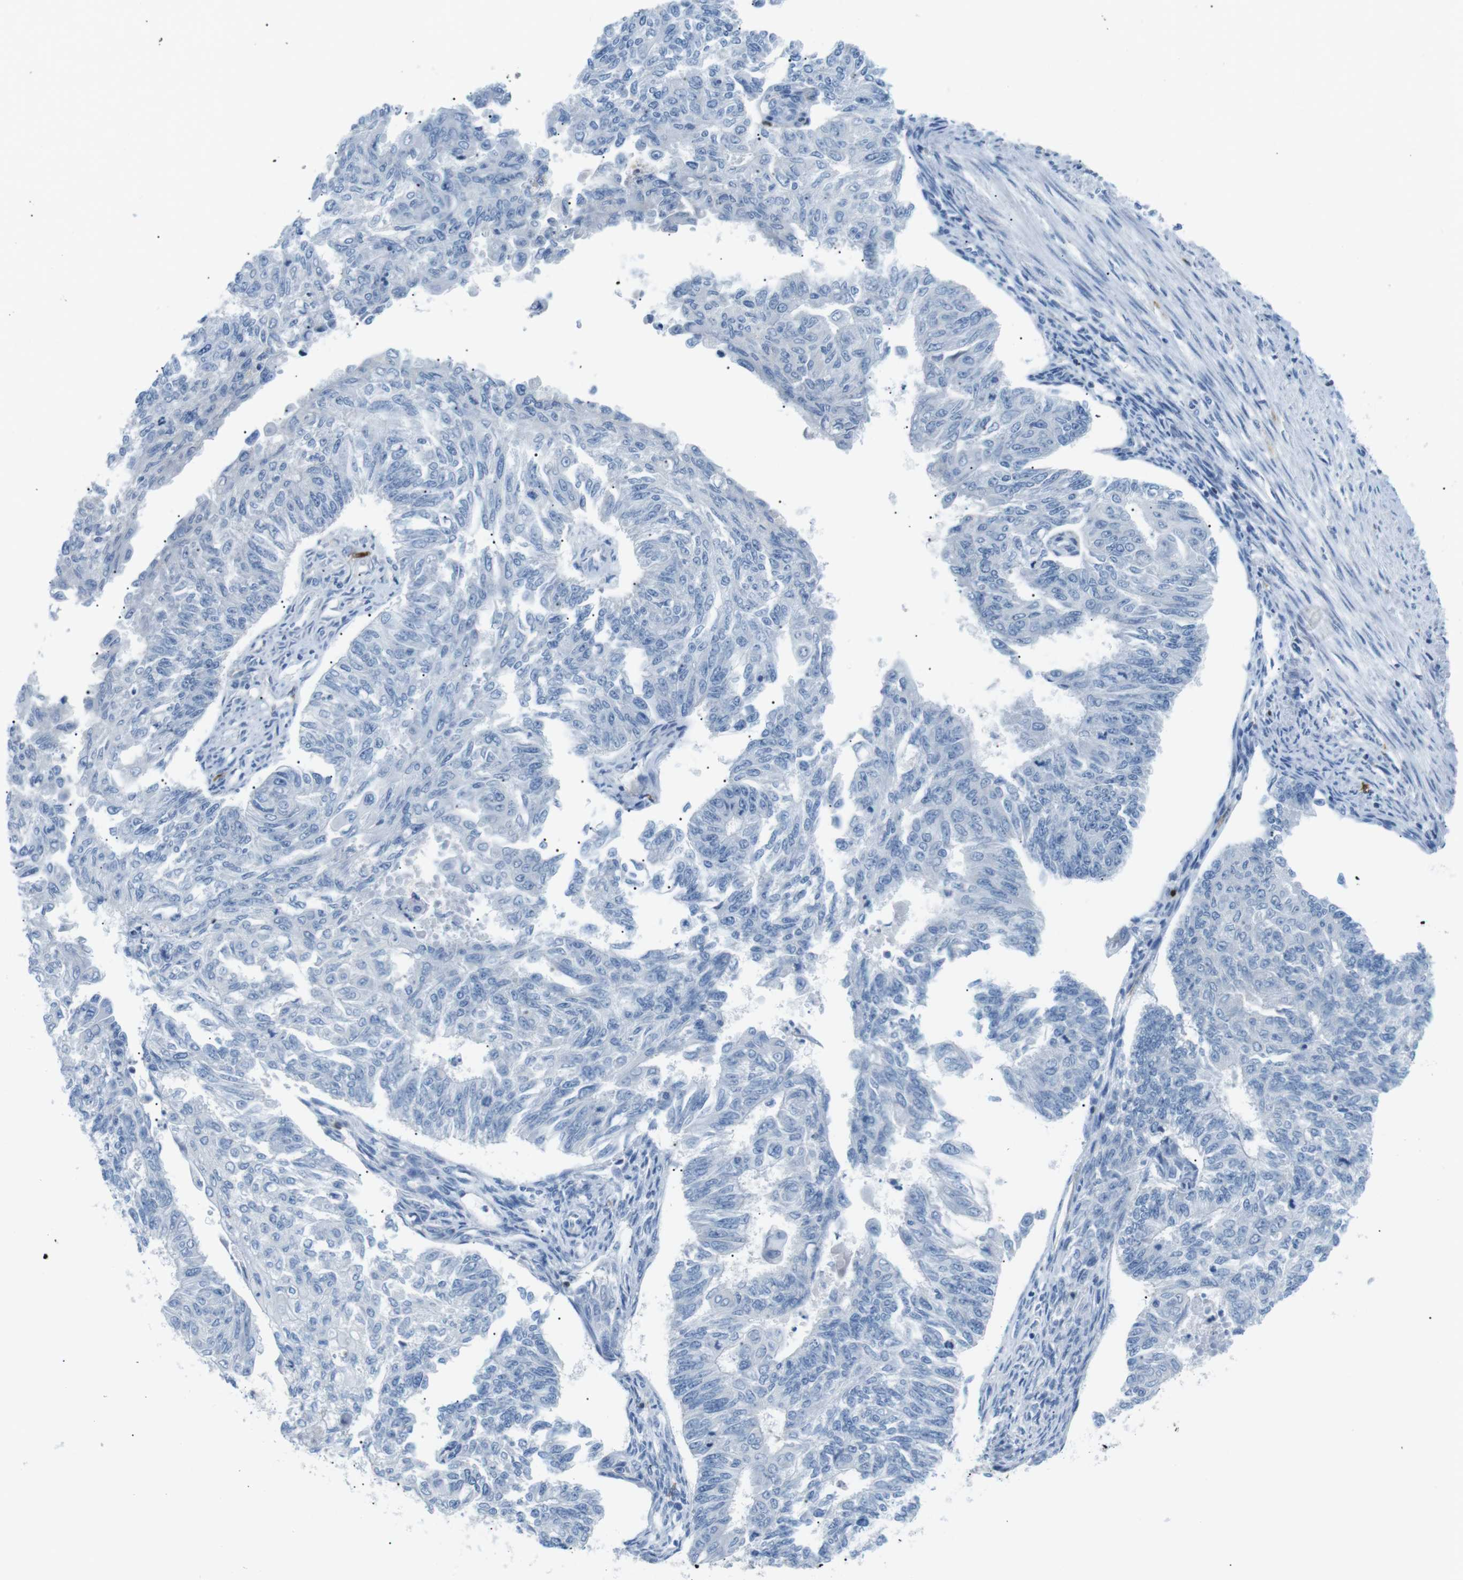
{"staining": {"intensity": "negative", "quantity": "none", "location": "none"}, "tissue": "endometrial cancer", "cell_type": "Tumor cells", "image_type": "cancer", "snomed": [{"axis": "morphology", "description": "Adenocarcinoma, NOS"}, {"axis": "topography", "description": "Endometrium"}], "caption": "This is an immunohistochemistry (IHC) histopathology image of endometrial cancer (adenocarcinoma). There is no staining in tumor cells.", "gene": "TNFRSF4", "patient": {"sex": "female", "age": 32}}